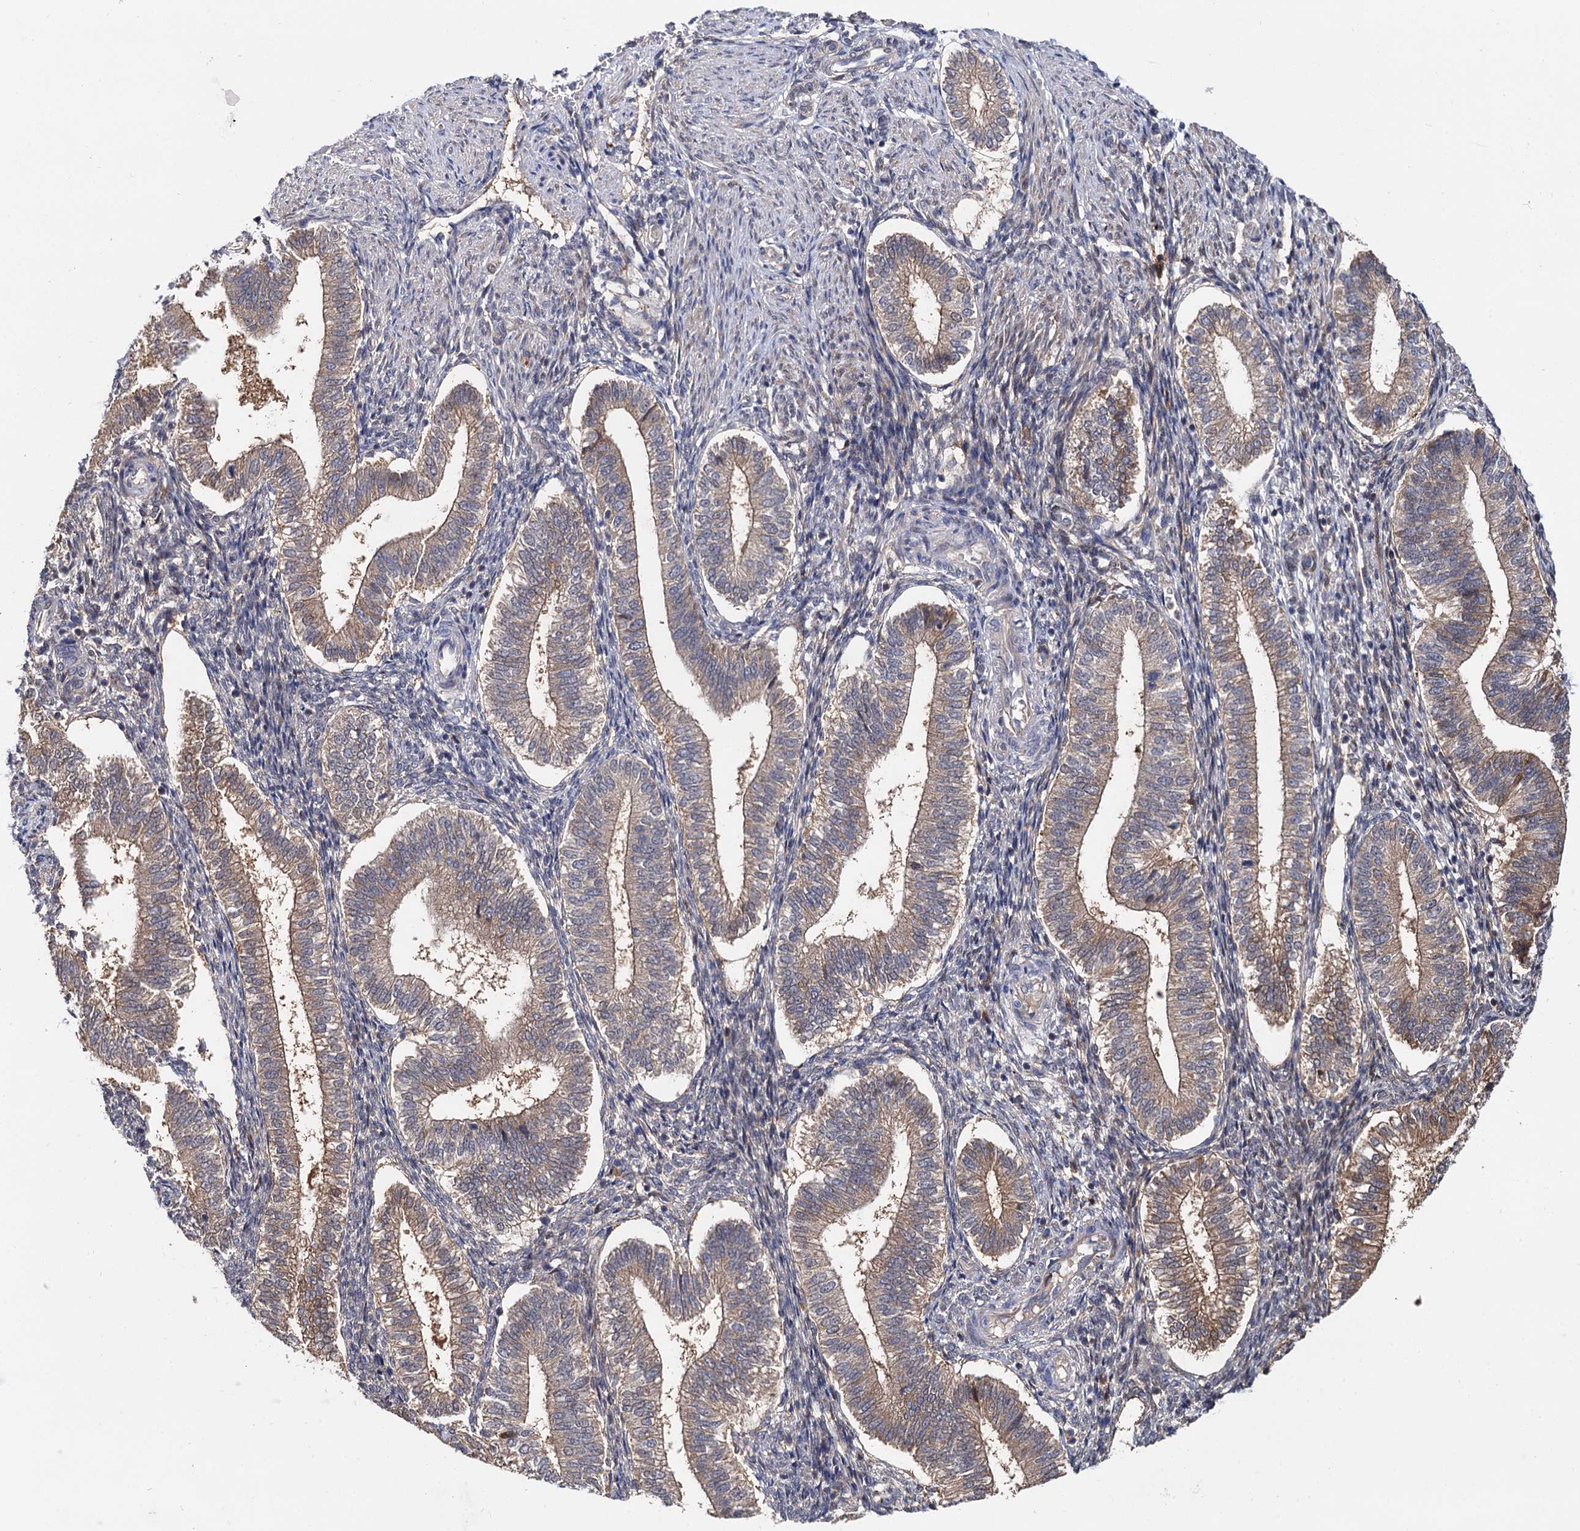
{"staining": {"intensity": "weak", "quantity": "25%-75%", "location": "cytoplasmic/membranous"}, "tissue": "endometrium", "cell_type": "Cells in endometrial stroma", "image_type": "normal", "snomed": [{"axis": "morphology", "description": "Normal tissue, NOS"}, {"axis": "topography", "description": "Endometrium"}], "caption": "High-magnification brightfield microscopy of normal endometrium stained with DAB (3,3'-diaminobenzidine) (brown) and counterstained with hematoxylin (blue). cells in endometrial stroma exhibit weak cytoplasmic/membranous expression is identified in about25%-75% of cells.", "gene": "SELENOP", "patient": {"sex": "female", "age": 25}}